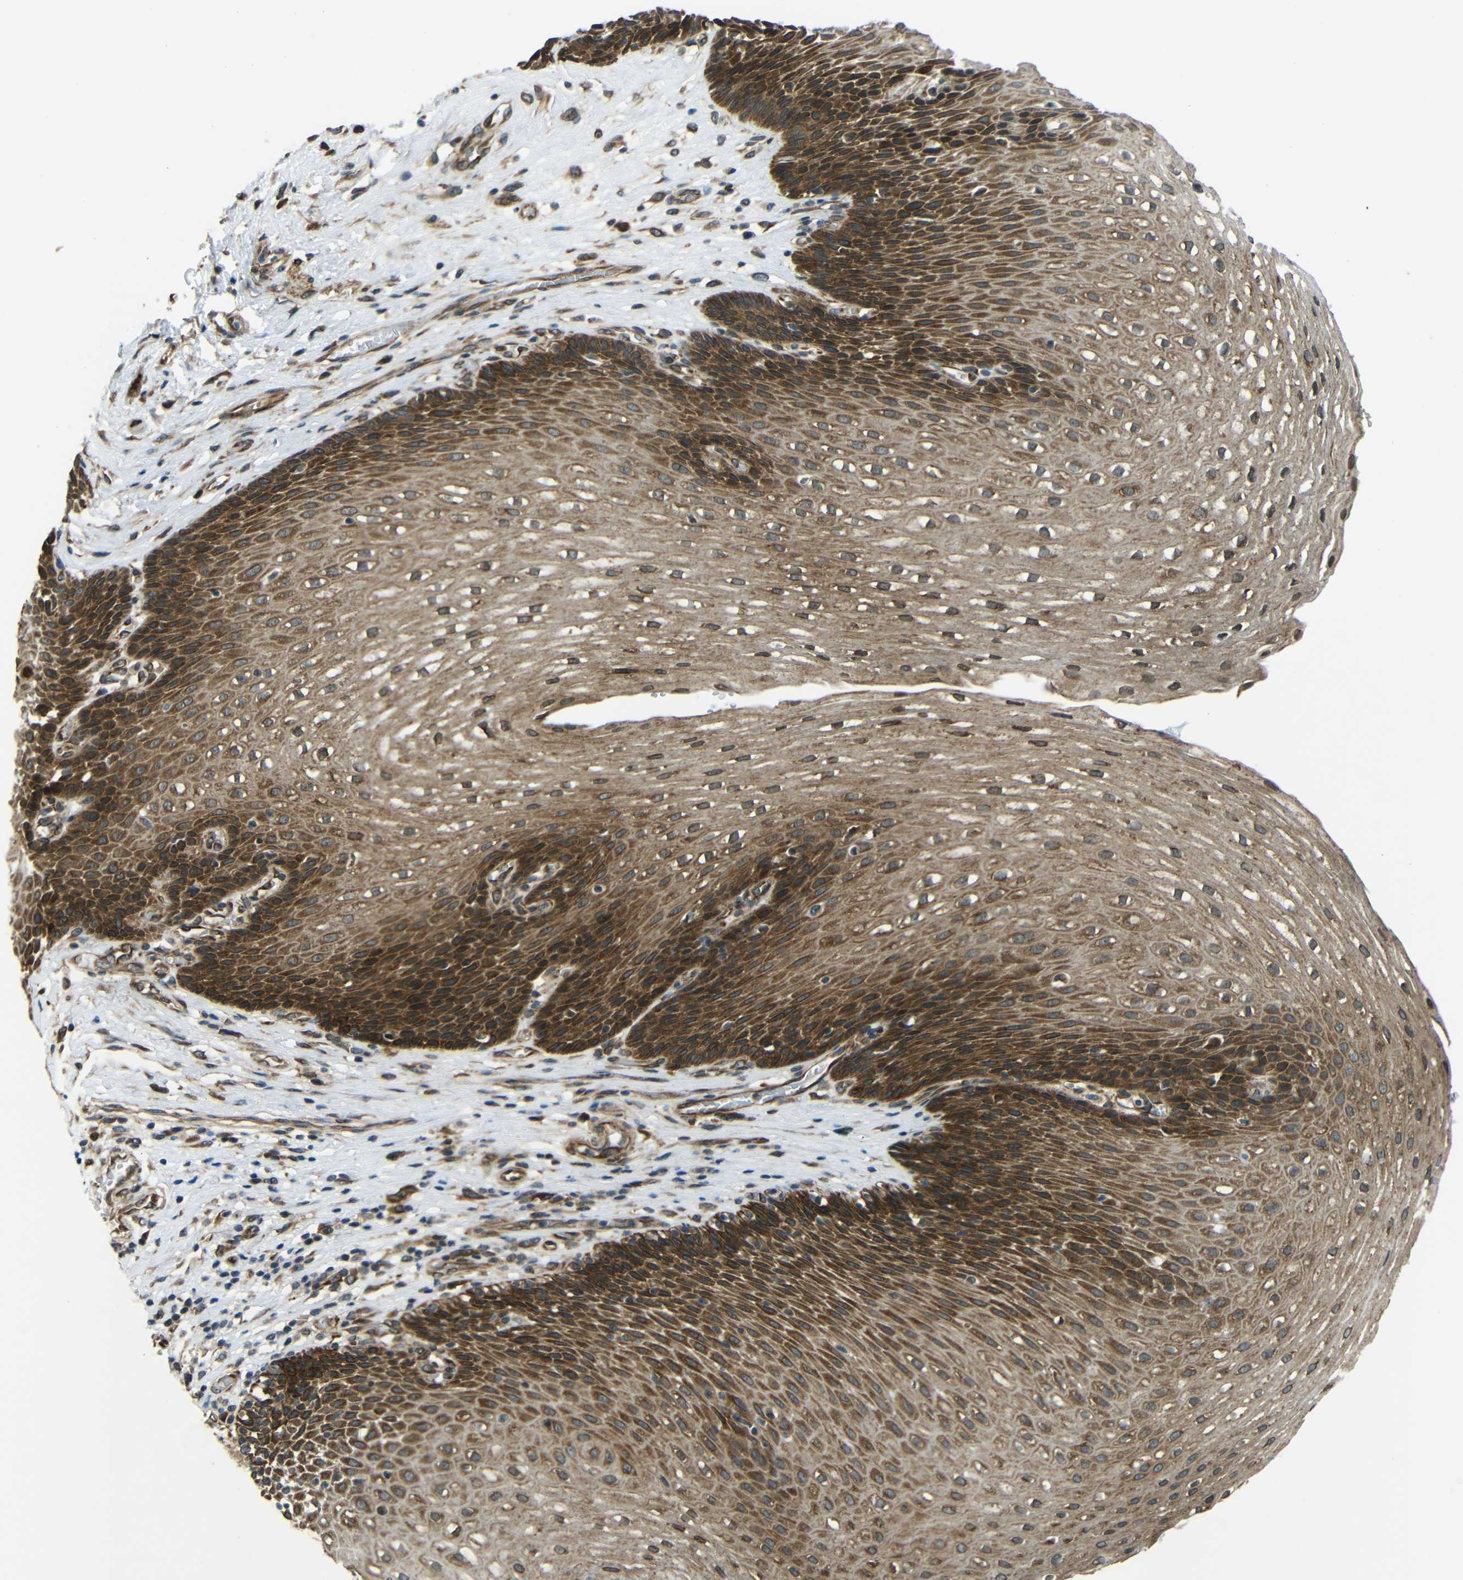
{"staining": {"intensity": "strong", "quantity": "25%-75%", "location": "cytoplasmic/membranous"}, "tissue": "esophagus", "cell_type": "Squamous epithelial cells", "image_type": "normal", "snomed": [{"axis": "morphology", "description": "Normal tissue, NOS"}, {"axis": "topography", "description": "Esophagus"}], "caption": "High-magnification brightfield microscopy of normal esophagus stained with DAB (brown) and counterstained with hematoxylin (blue). squamous epithelial cells exhibit strong cytoplasmic/membranous positivity is present in about25%-75% of cells. (DAB IHC with brightfield microscopy, high magnification).", "gene": "VAPB", "patient": {"sex": "male", "age": 48}}